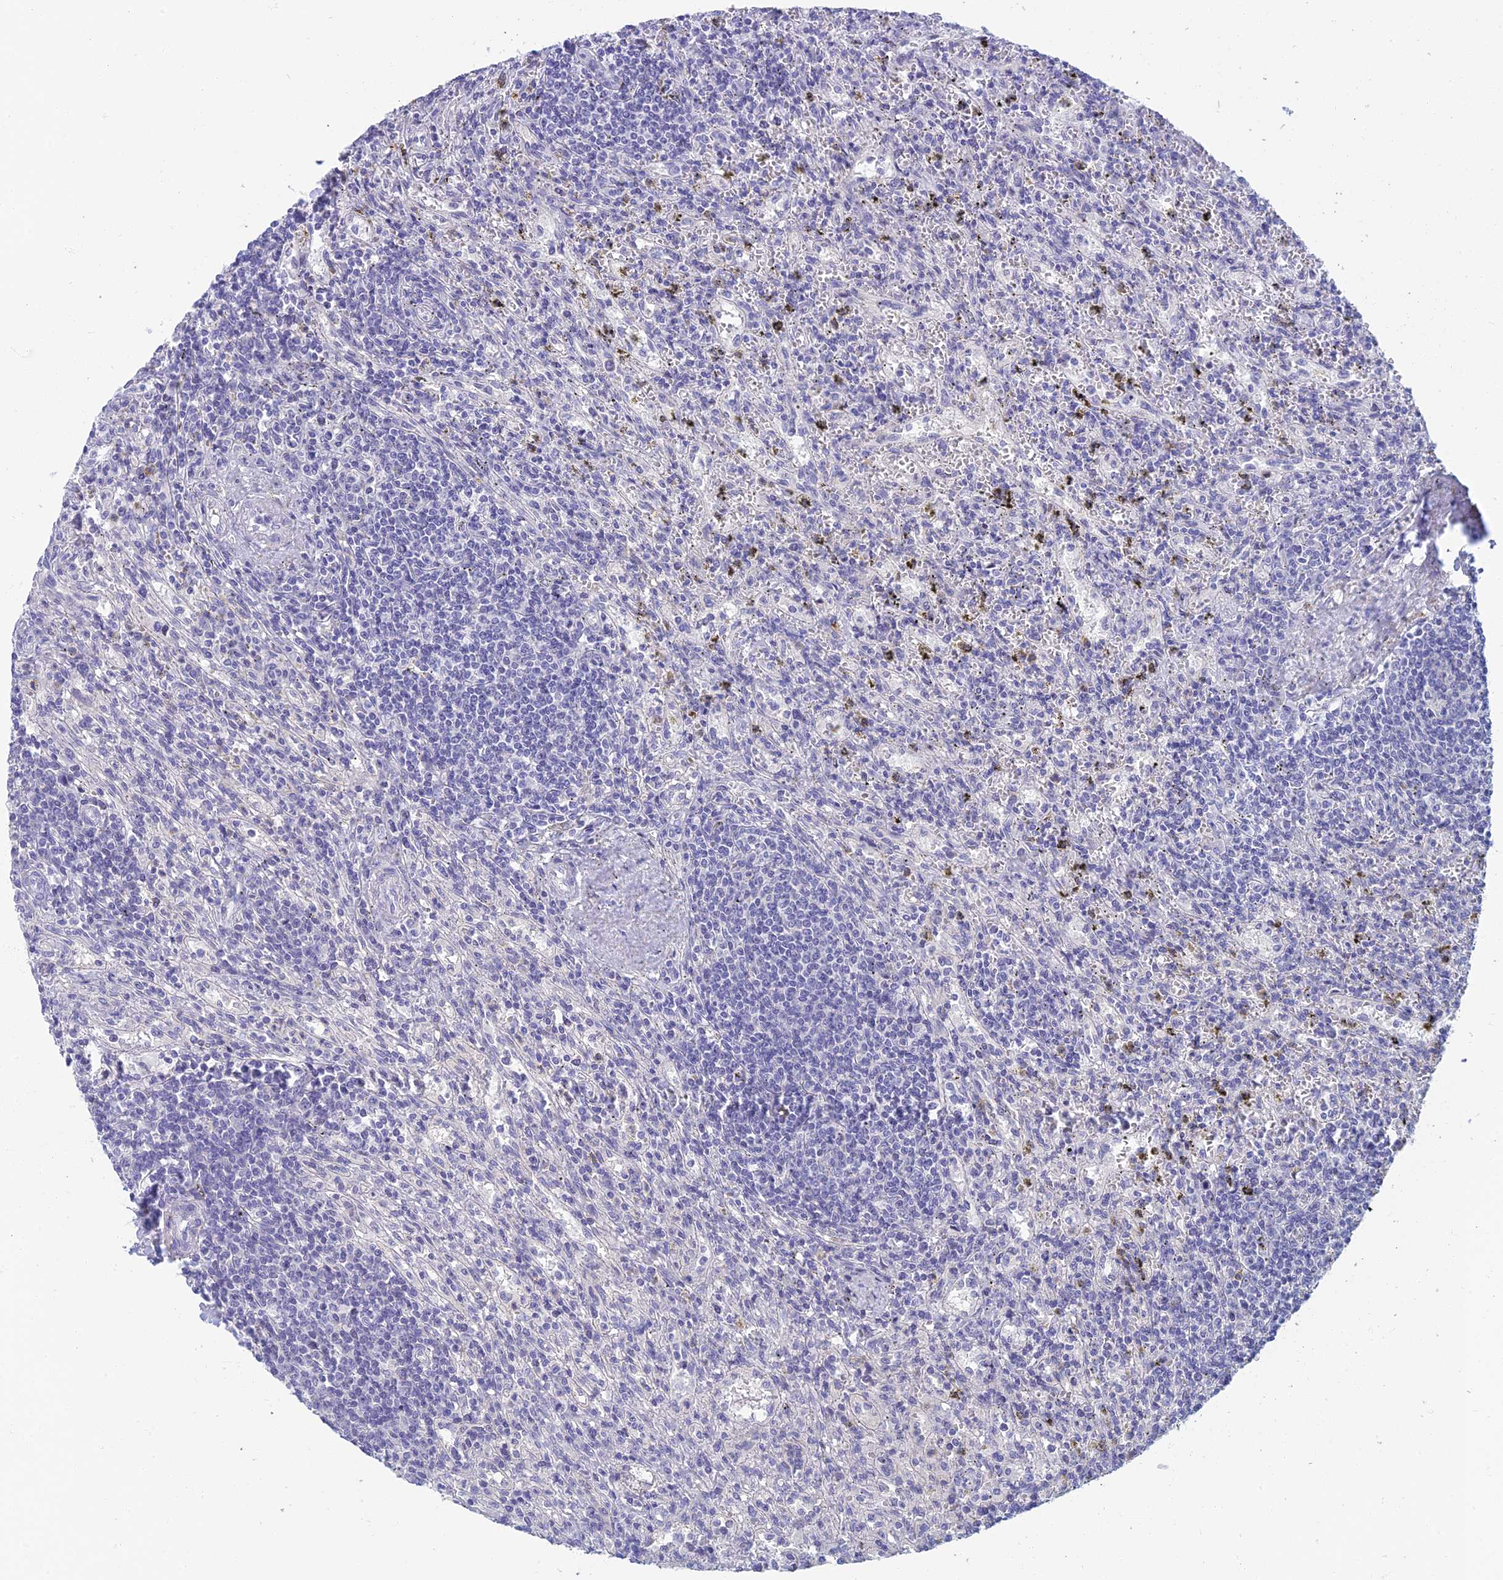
{"staining": {"intensity": "negative", "quantity": "none", "location": "none"}, "tissue": "lymphoma", "cell_type": "Tumor cells", "image_type": "cancer", "snomed": [{"axis": "morphology", "description": "Malignant lymphoma, non-Hodgkin's type, Low grade"}, {"axis": "topography", "description": "Spleen"}], "caption": "Protein analysis of malignant lymphoma, non-Hodgkin's type (low-grade) exhibits no significant staining in tumor cells.", "gene": "NEURL1", "patient": {"sex": "male", "age": 76}}